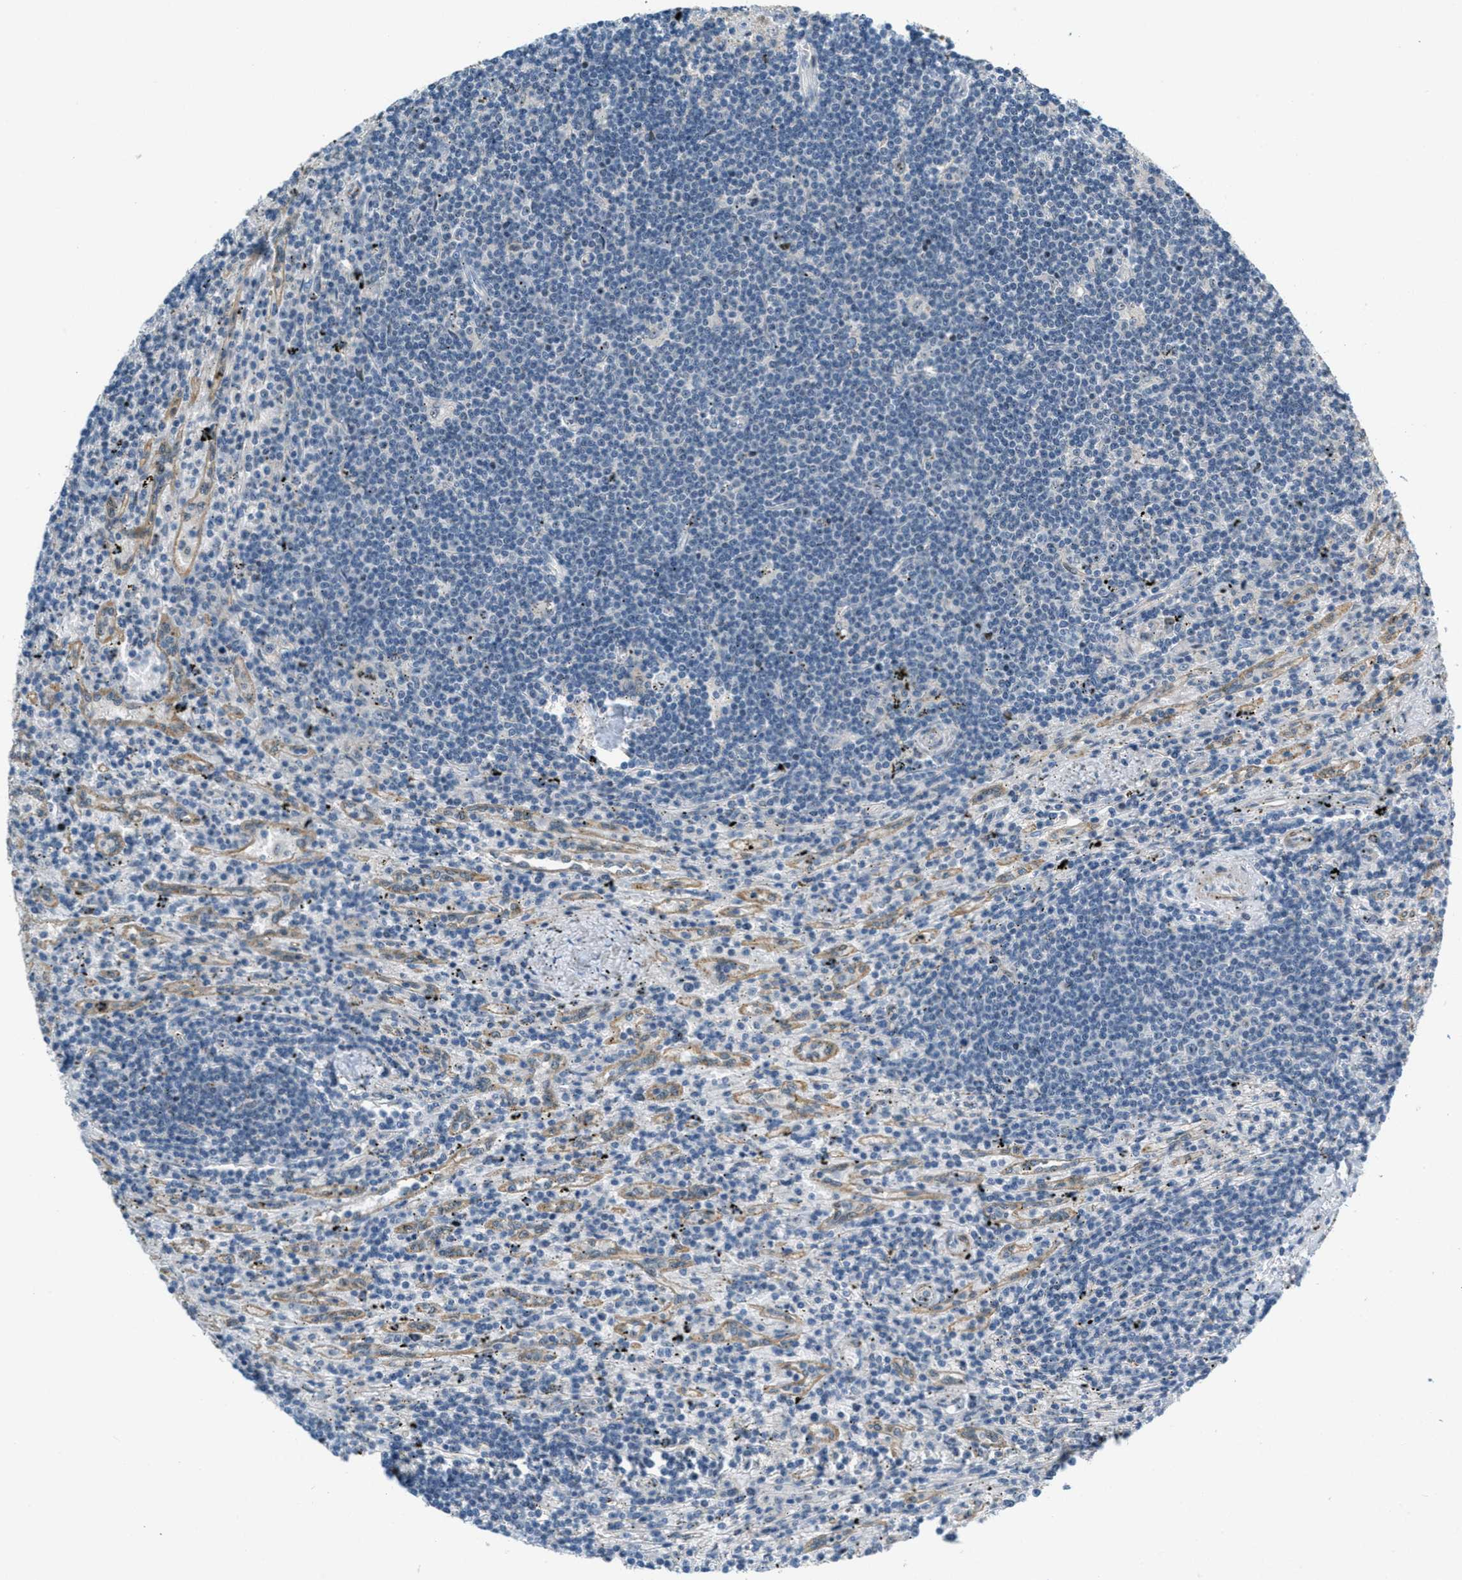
{"staining": {"intensity": "negative", "quantity": "none", "location": "none"}, "tissue": "lymphoma", "cell_type": "Tumor cells", "image_type": "cancer", "snomed": [{"axis": "morphology", "description": "Malignant lymphoma, non-Hodgkin's type, Low grade"}, {"axis": "topography", "description": "Spleen"}], "caption": "This is a micrograph of IHC staining of lymphoma, which shows no staining in tumor cells.", "gene": "ZDHHC23", "patient": {"sex": "male", "age": 76}}